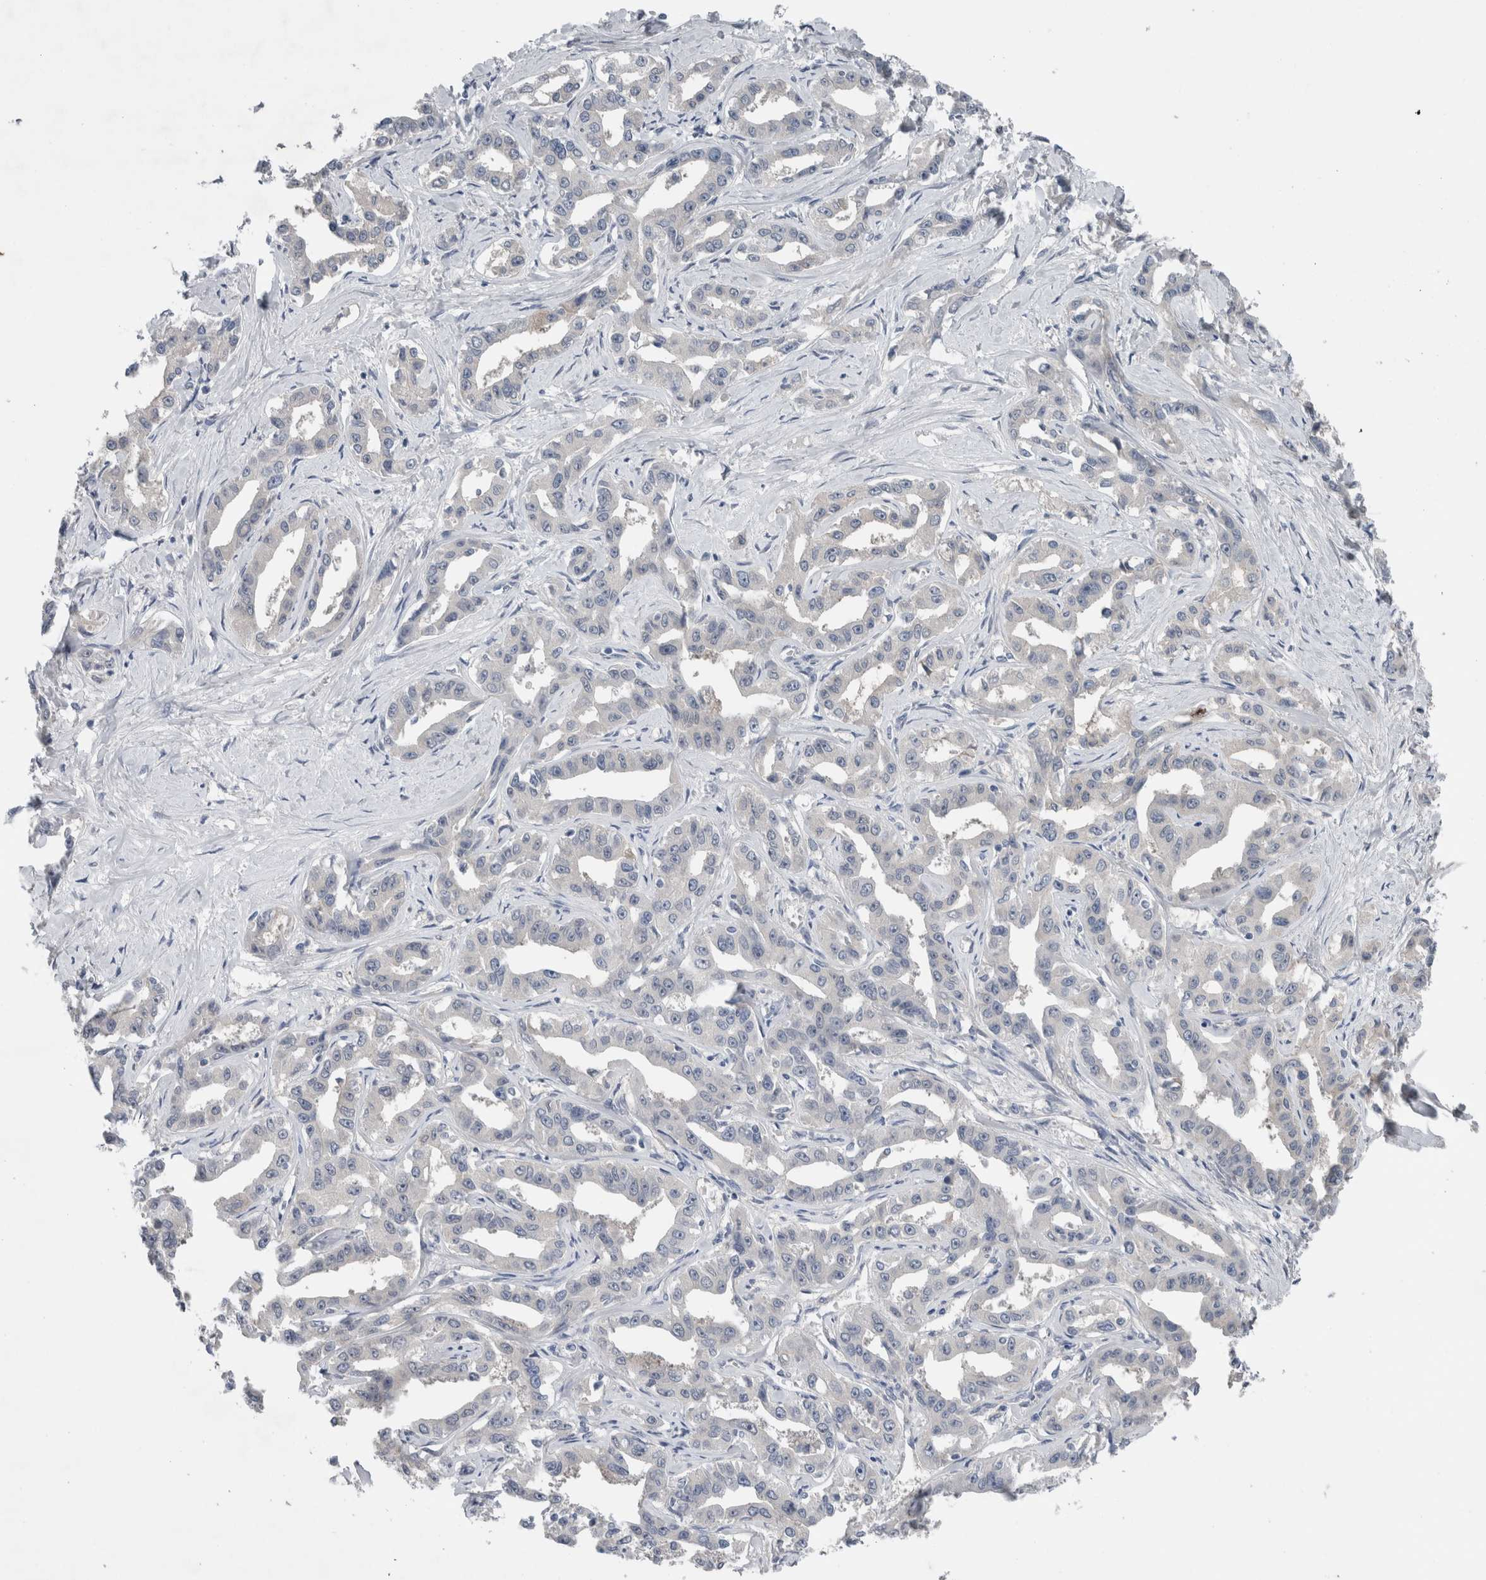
{"staining": {"intensity": "negative", "quantity": "none", "location": "none"}, "tissue": "liver cancer", "cell_type": "Tumor cells", "image_type": "cancer", "snomed": [{"axis": "morphology", "description": "Cholangiocarcinoma"}, {"axis": "topography", "description": "Liver"}], "caption": "Immunohistochemistry (IHC) image of neoplastic tissue: liver cancer stained with DAB displays no significant protein positivity in tumor cells.", "gene": "CRNN", "patient": {"sex": "male", "age": 59}}